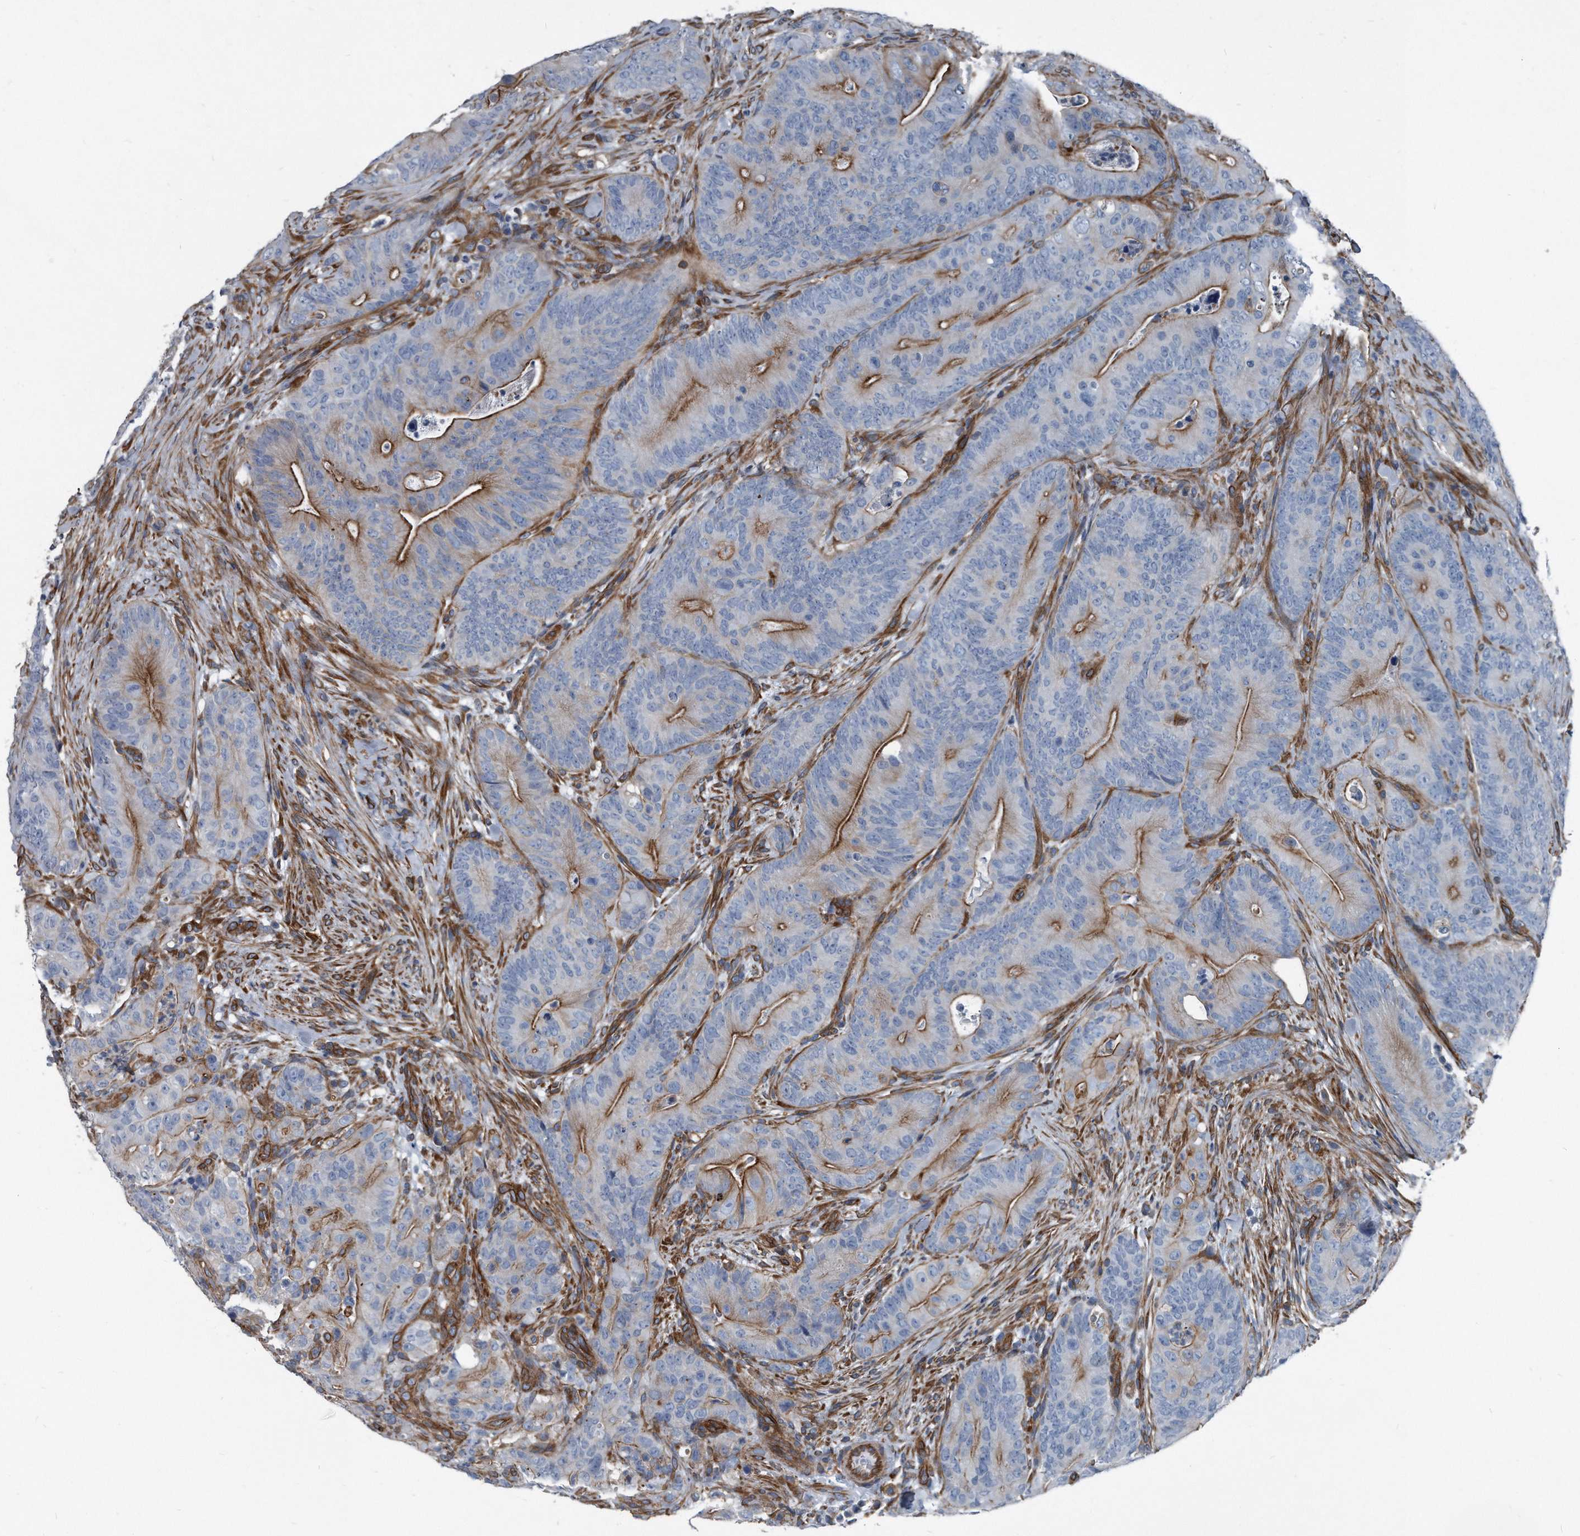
{"staining": {"intensity": "moderate", "quantity": "25%-75%", "location": "cytoplasmic/membranous"}, "tissue": "colorectal cancer", "cell_type": "Tumor cells", "image_type": "cancer", "snomed": [{"axis": "morphology", "description": "Normal tissue, NOS"}, {"axis": "topography", "description": "Colon"}], "caption": "This image demonstrates immunohistochemistry staining of human colorectal cancer, with medium moderate cytoplasmic/membranous positivity in about 25%-75% of tumor cells.", "gene": "PLEC", "patient": {"sex": "female", "age": 82}}